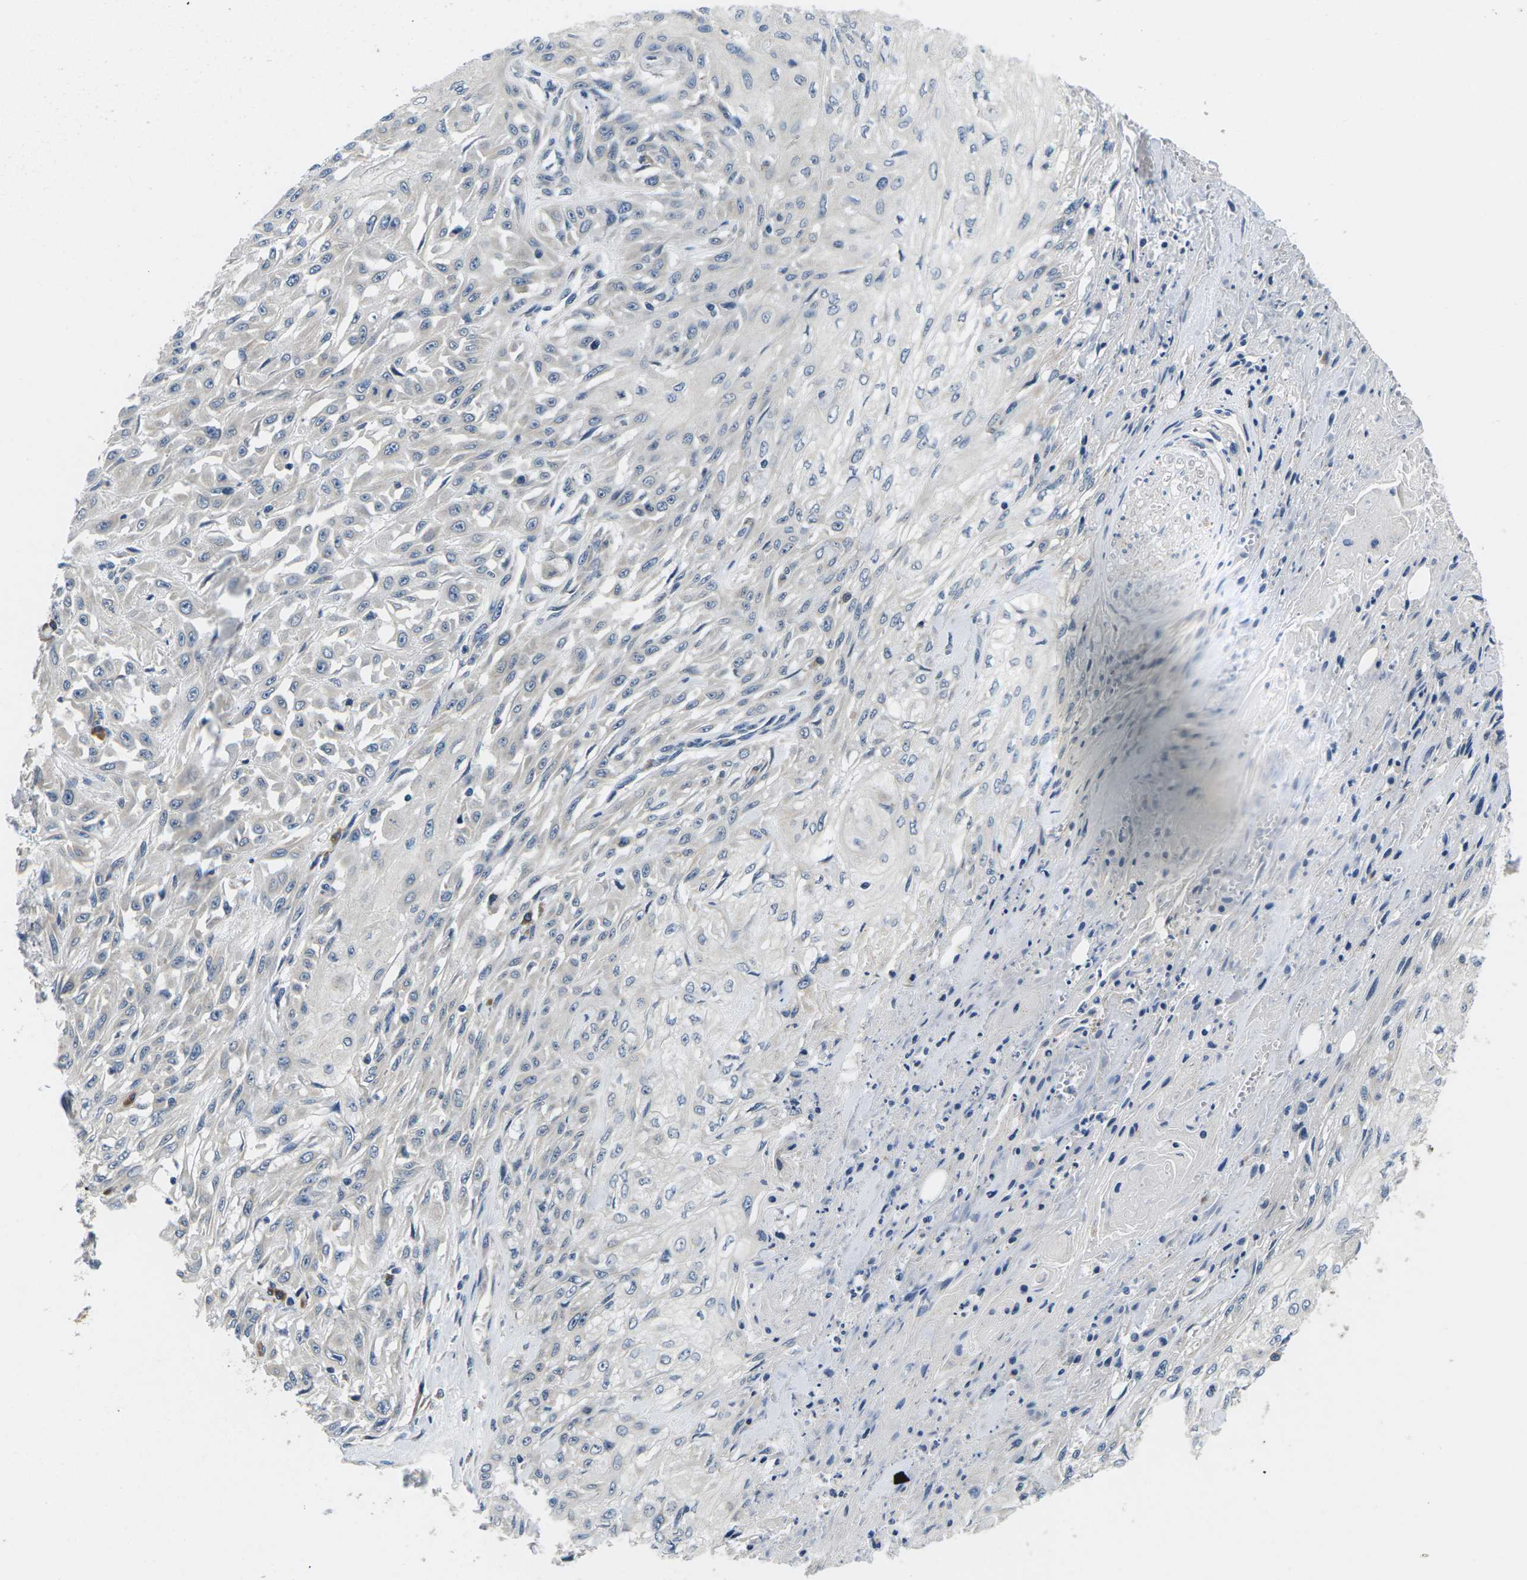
{"staining": {"intensity": "negative", "quantity": "none", "location": "none"}, "tissue": "skin cancer", "cell_type": "Tumor cells", "image_type": "cancer", "snomed": [{"axis": "morphology", "description": "Squamous cell carcinoma, NOS"}, {"axis": "morphology", "description": "Squamous cell carcinoma, metastatic, NOS"}, {"axis": "topography", "description": "Skin"}, {"axis": "topography", "description": "Lymph node"}], "caption": "IHC of skin cancer demonstrates no staining in tumor cells.", "gene": "ERGIC3", "patient": {"sex": "male", "age": 75}}